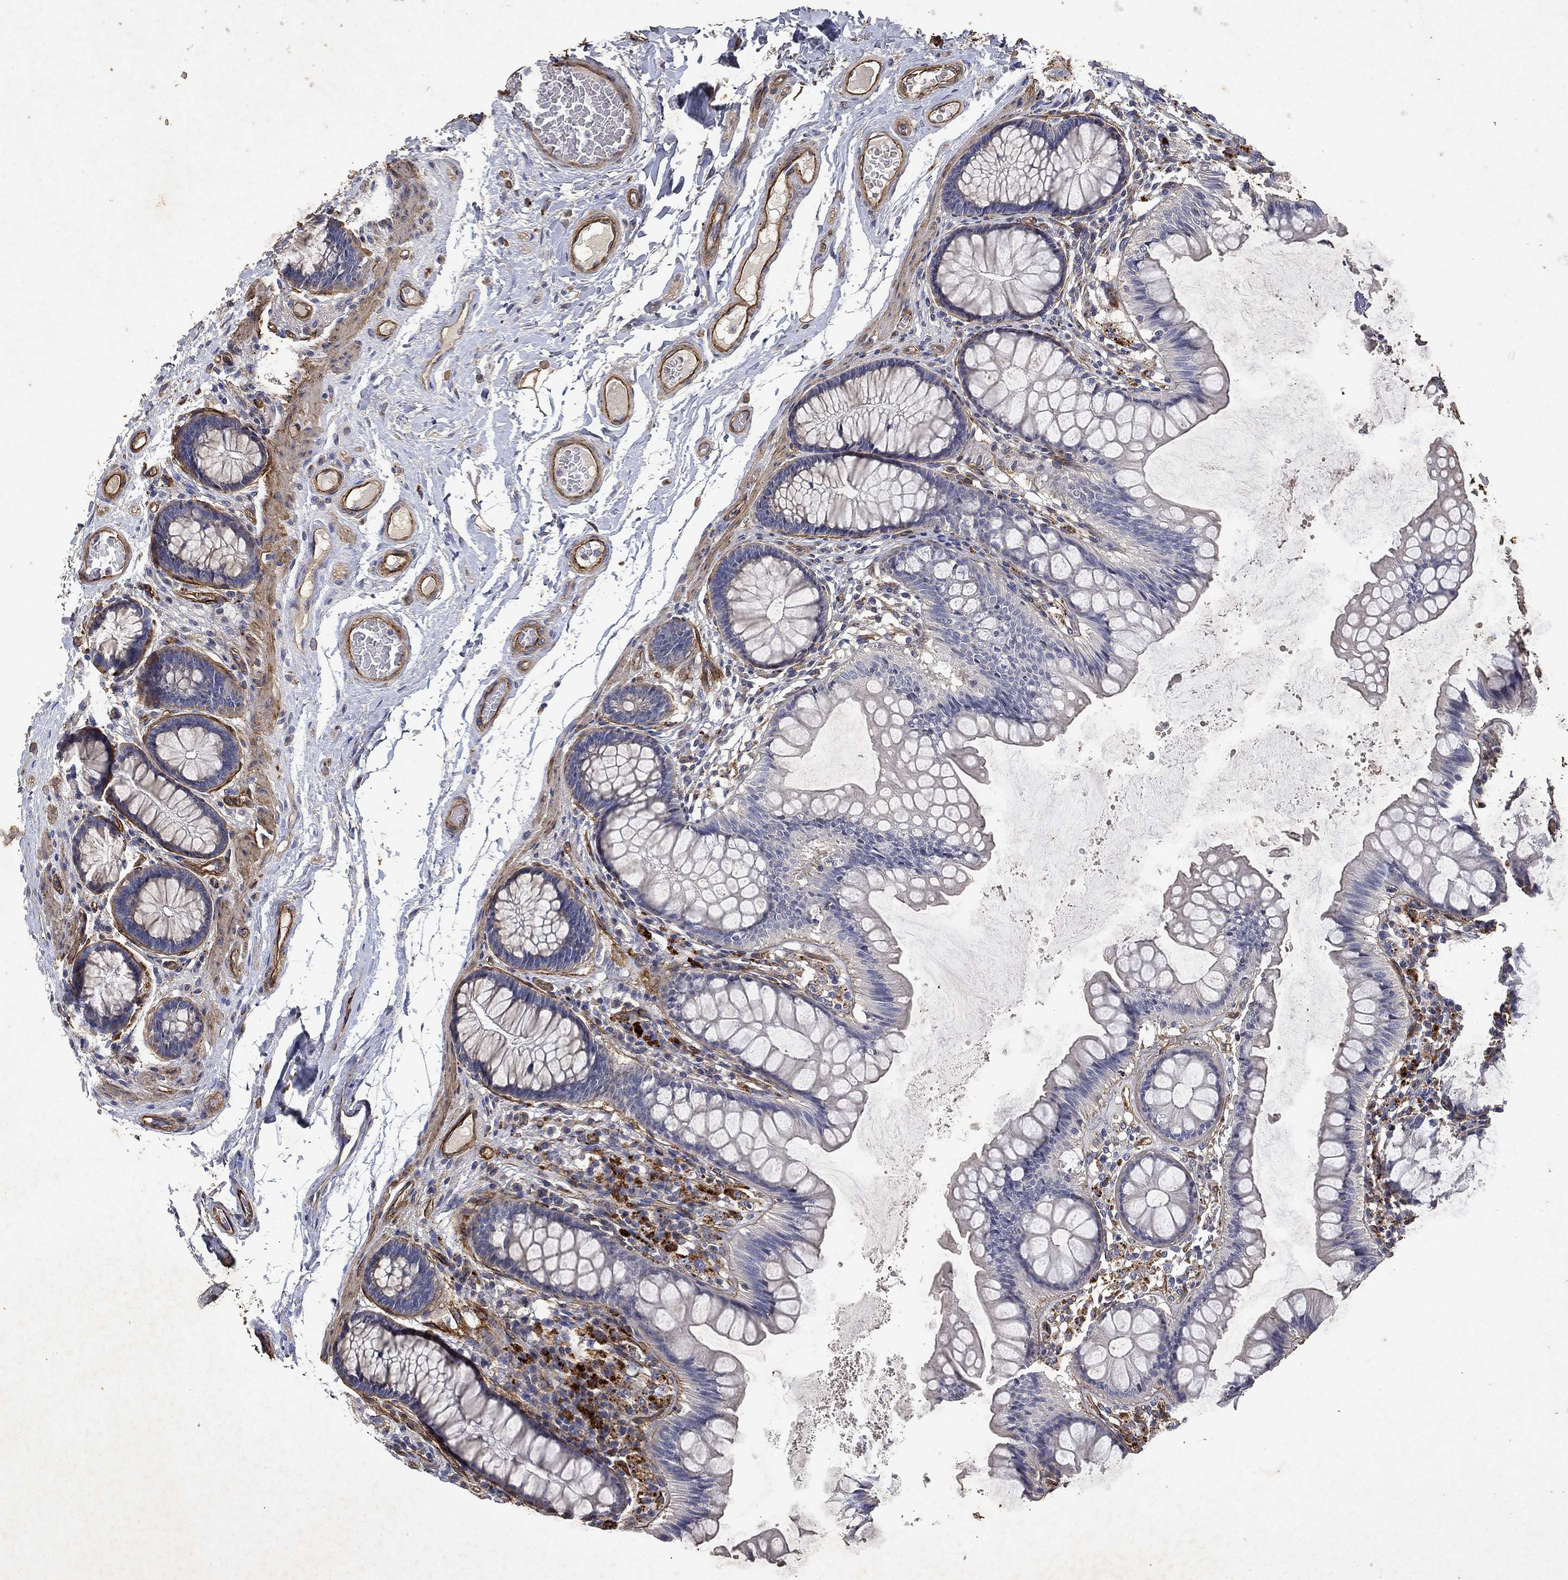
{"staining": {"intensity": "strong", "quantity": ">75%", "location": "cytoplasmic/membranous"}, "tissue": "colon", "cell_type": "Endothelial cells", "image_type": "normal", "snomed": [{"axis": "morphology", "description": "Normal tissue, NOS"}, {"axis": "topography", "description": "Colon"}], "caption": "Protein staining exhibits strong cytoplasmic/membranous positivity in about >75% of endothelial cells in unremarkable colon. (Brightfield microscopy of DAB IHC at high magnification).", "gene": "COL4A2", "patient": {"sex": "female", "age": 65}}